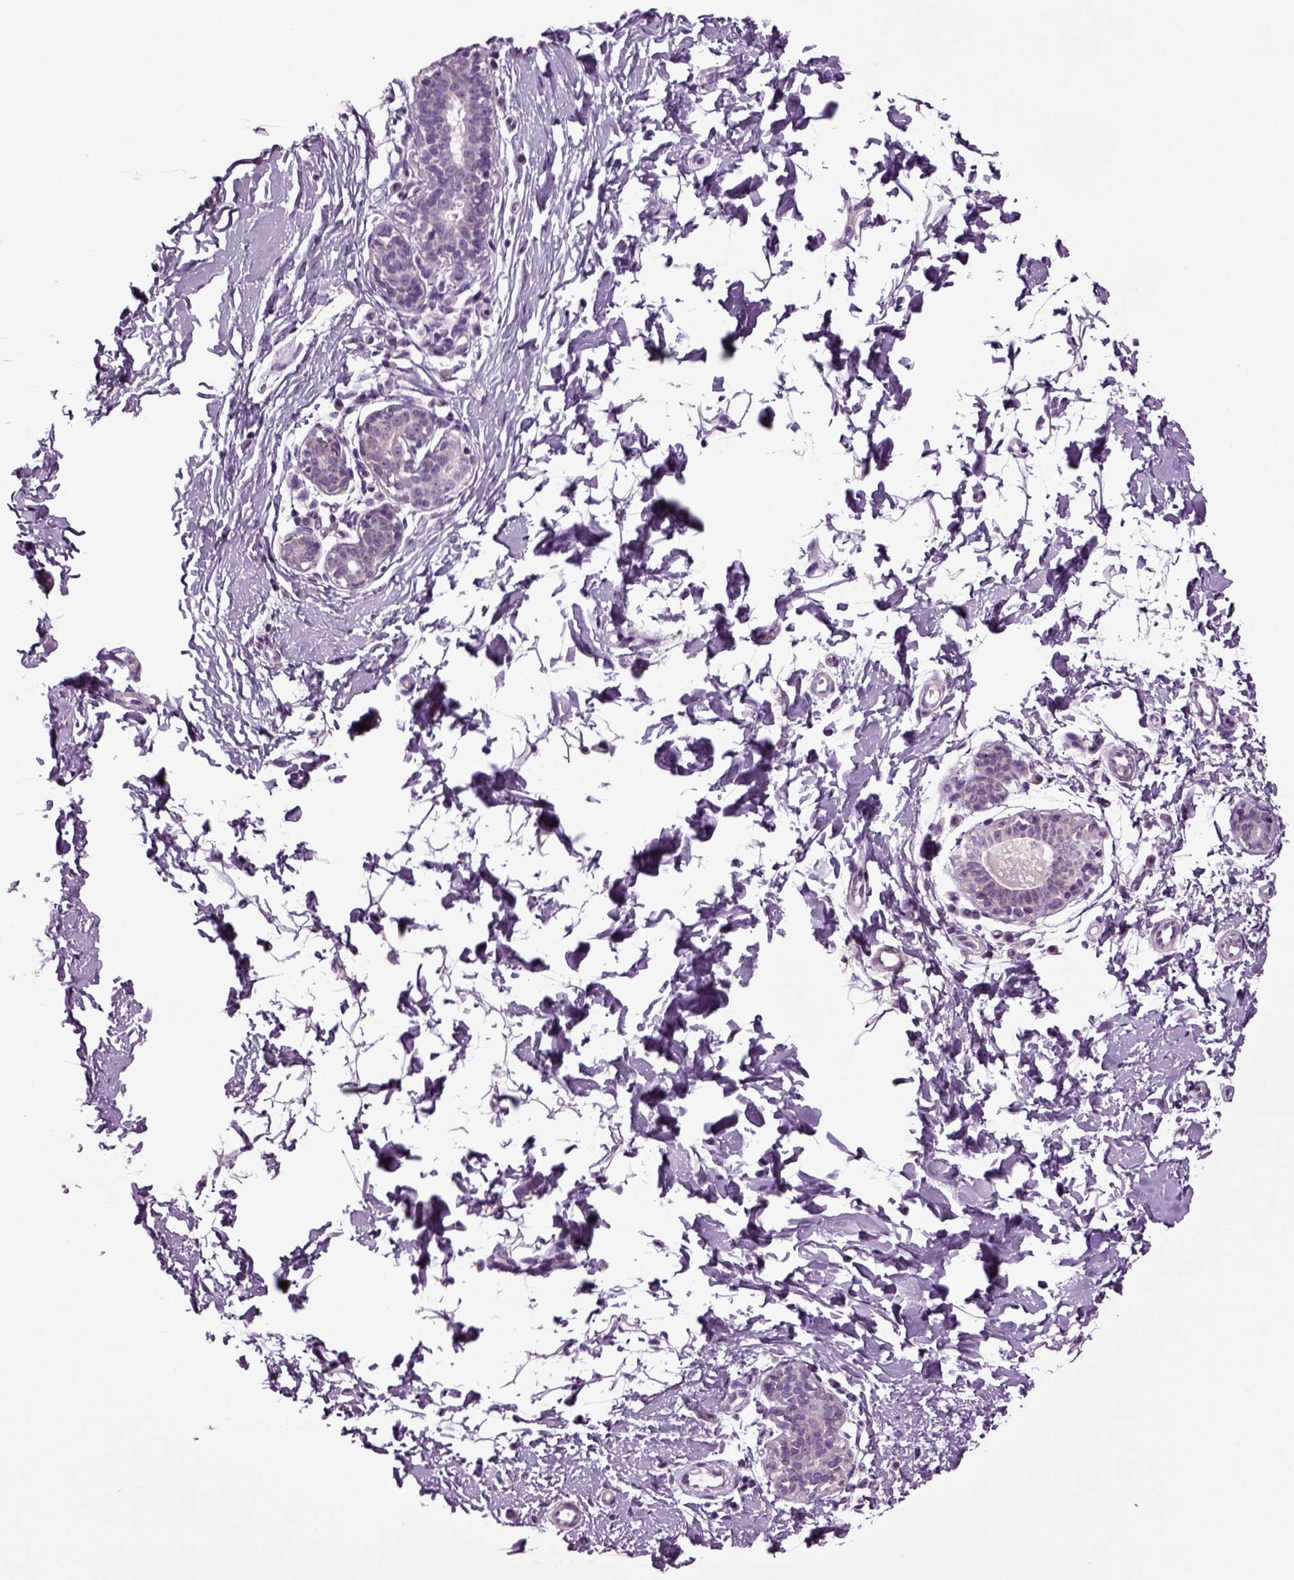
{"staining": {"intensity": "negative", "quantity": "none", "location": "none"}, "tissue": "breast", "cell_type": "Adipocytes", "image_type": "normal", "snomed": [{"axis": "morphology", "description": "Normal tissue, NOS"}, {"axis": "topography", "description": "Breast"}], "caption": "IHC of unremarkable breast shows no staining in adipocytes. Nuclei are stained in blue.", "gene": "PLCH2", "patient": {"sex": "female", "age": 37}}